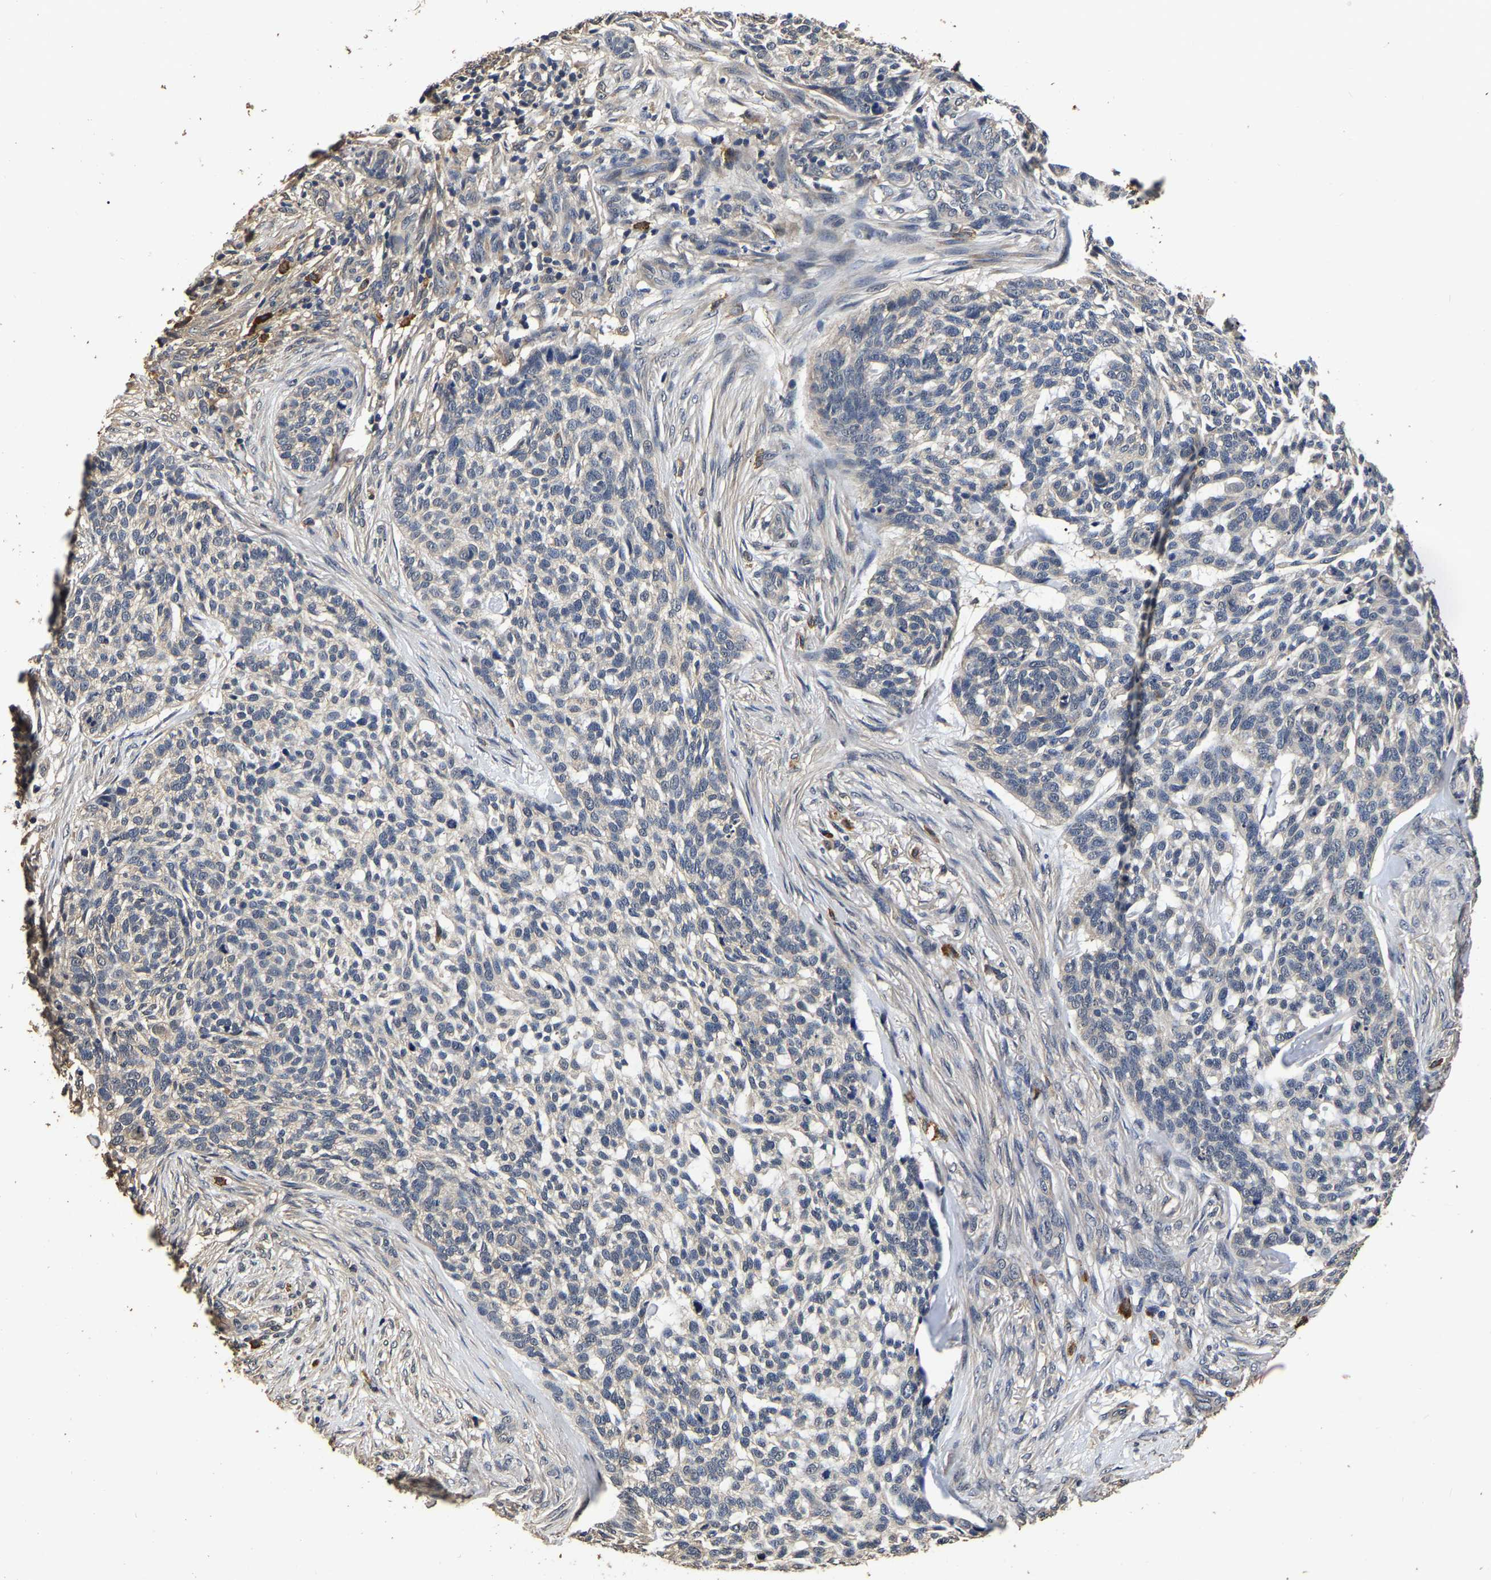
{"staining": {"intensity": "negative", "quantity": "none", "location": "none"}, "tissue": "skin cancer", "cell_type": "Tumor cells", "image_type": "cancer", "snomed": [{"axis": "morphology", "description": "Basal cell carcinoma"}, {"axis": "topography", "description": "Skin"}], "caption": "Immunohistochemistry micrograph of human basal cell carcinoma (skin) stained for a protein (brown), which displays no expression in tumor cells.", "gene": "STK32C", "patient": {"sex": "female", "age": 64}}